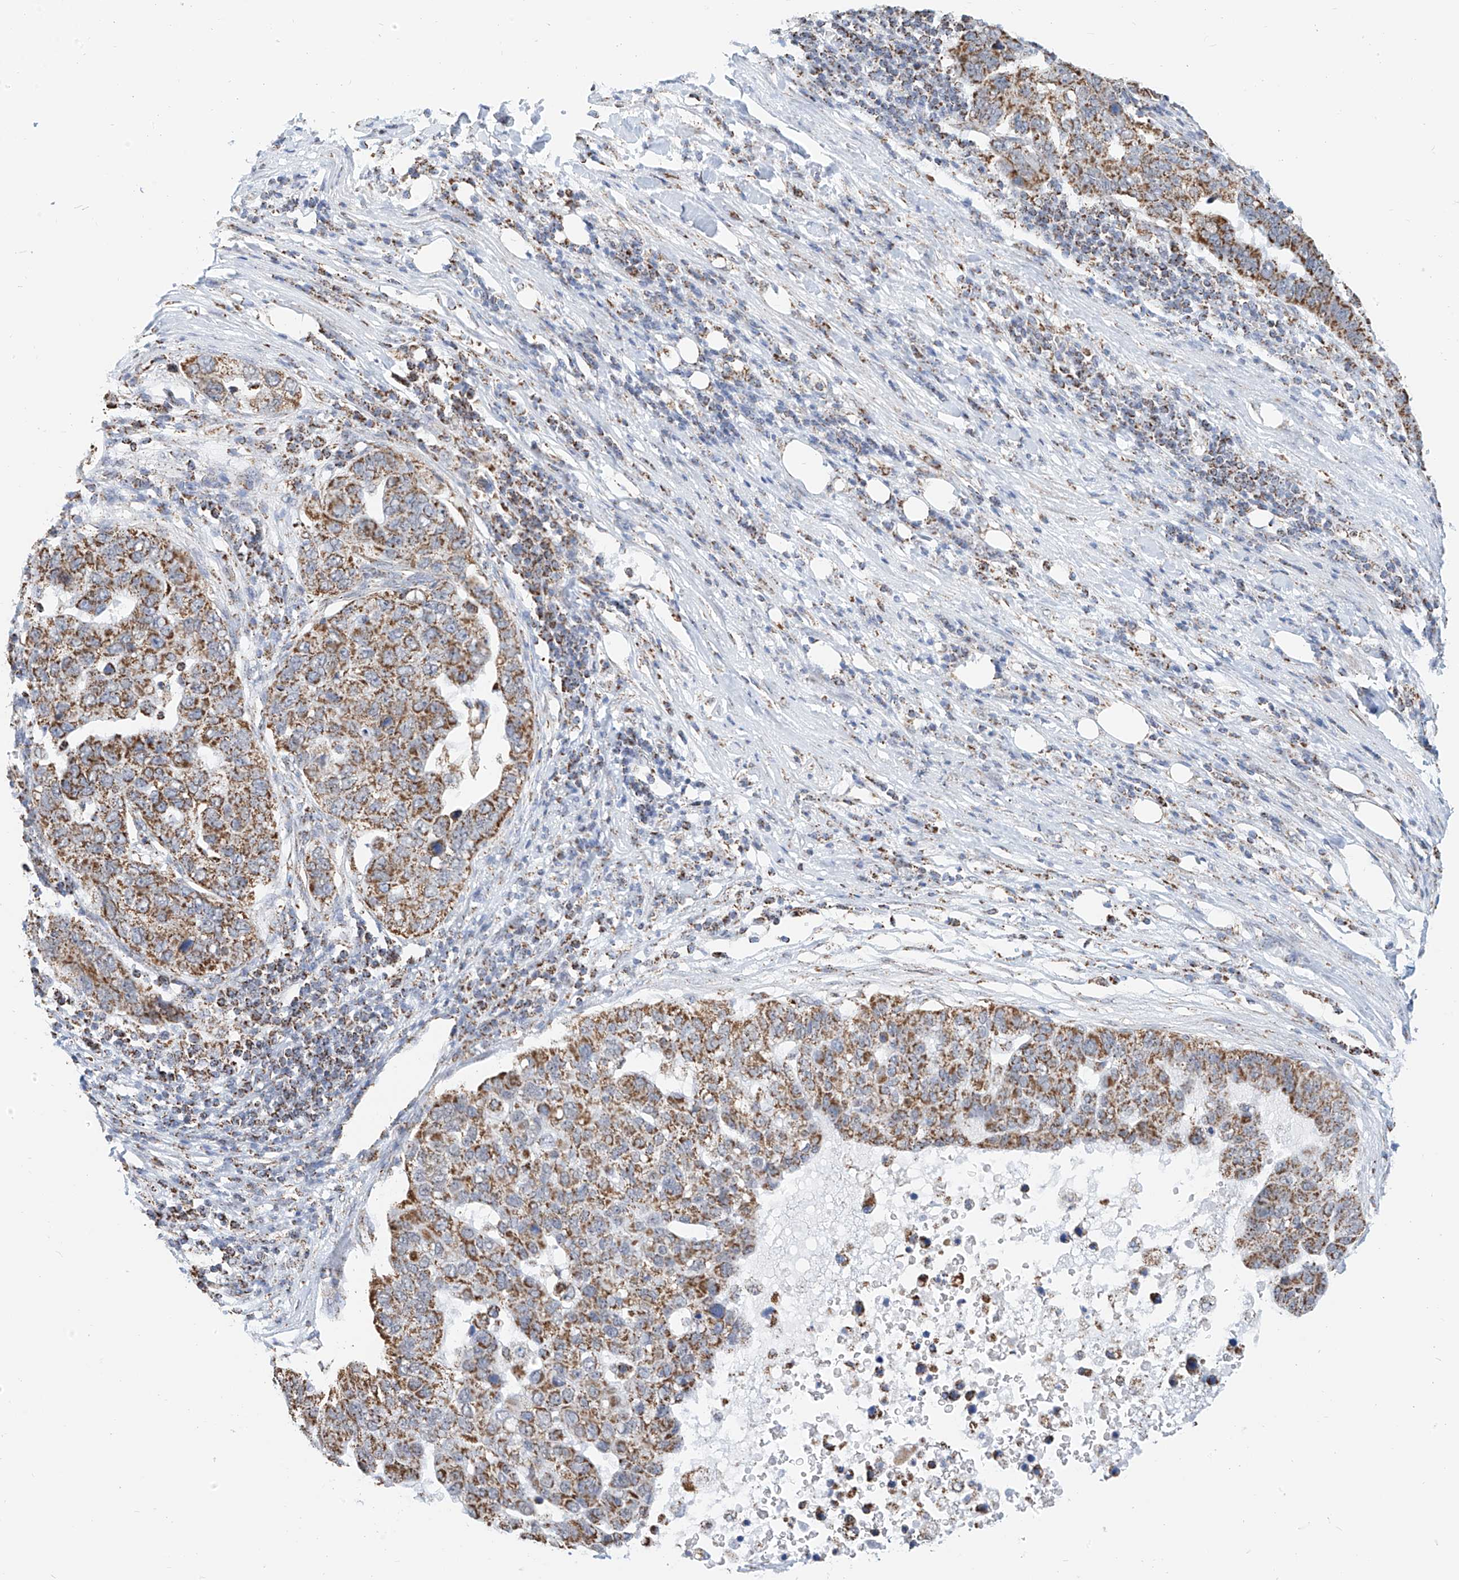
{"staining": {"intensity": "moderate", "quantity": ">75%", "location": "cytoplasmic/membranous"}, "tissue": "pancreatic cancer", "cell_type": "Tumor cells", "image_type": "cancer", "snomed": [{"axis": "morphology", "description": "Adenocarcinoma, NOS"}, {"axis": "topography", "description": "Pancreas"}], "caption": "Human pancreatic cancer (adenocarcinoma) stained with a protein marker displays moderate staining in tumor cells.", "gene": "NALCN", "patient": {"sex": "female", "age": 61}}